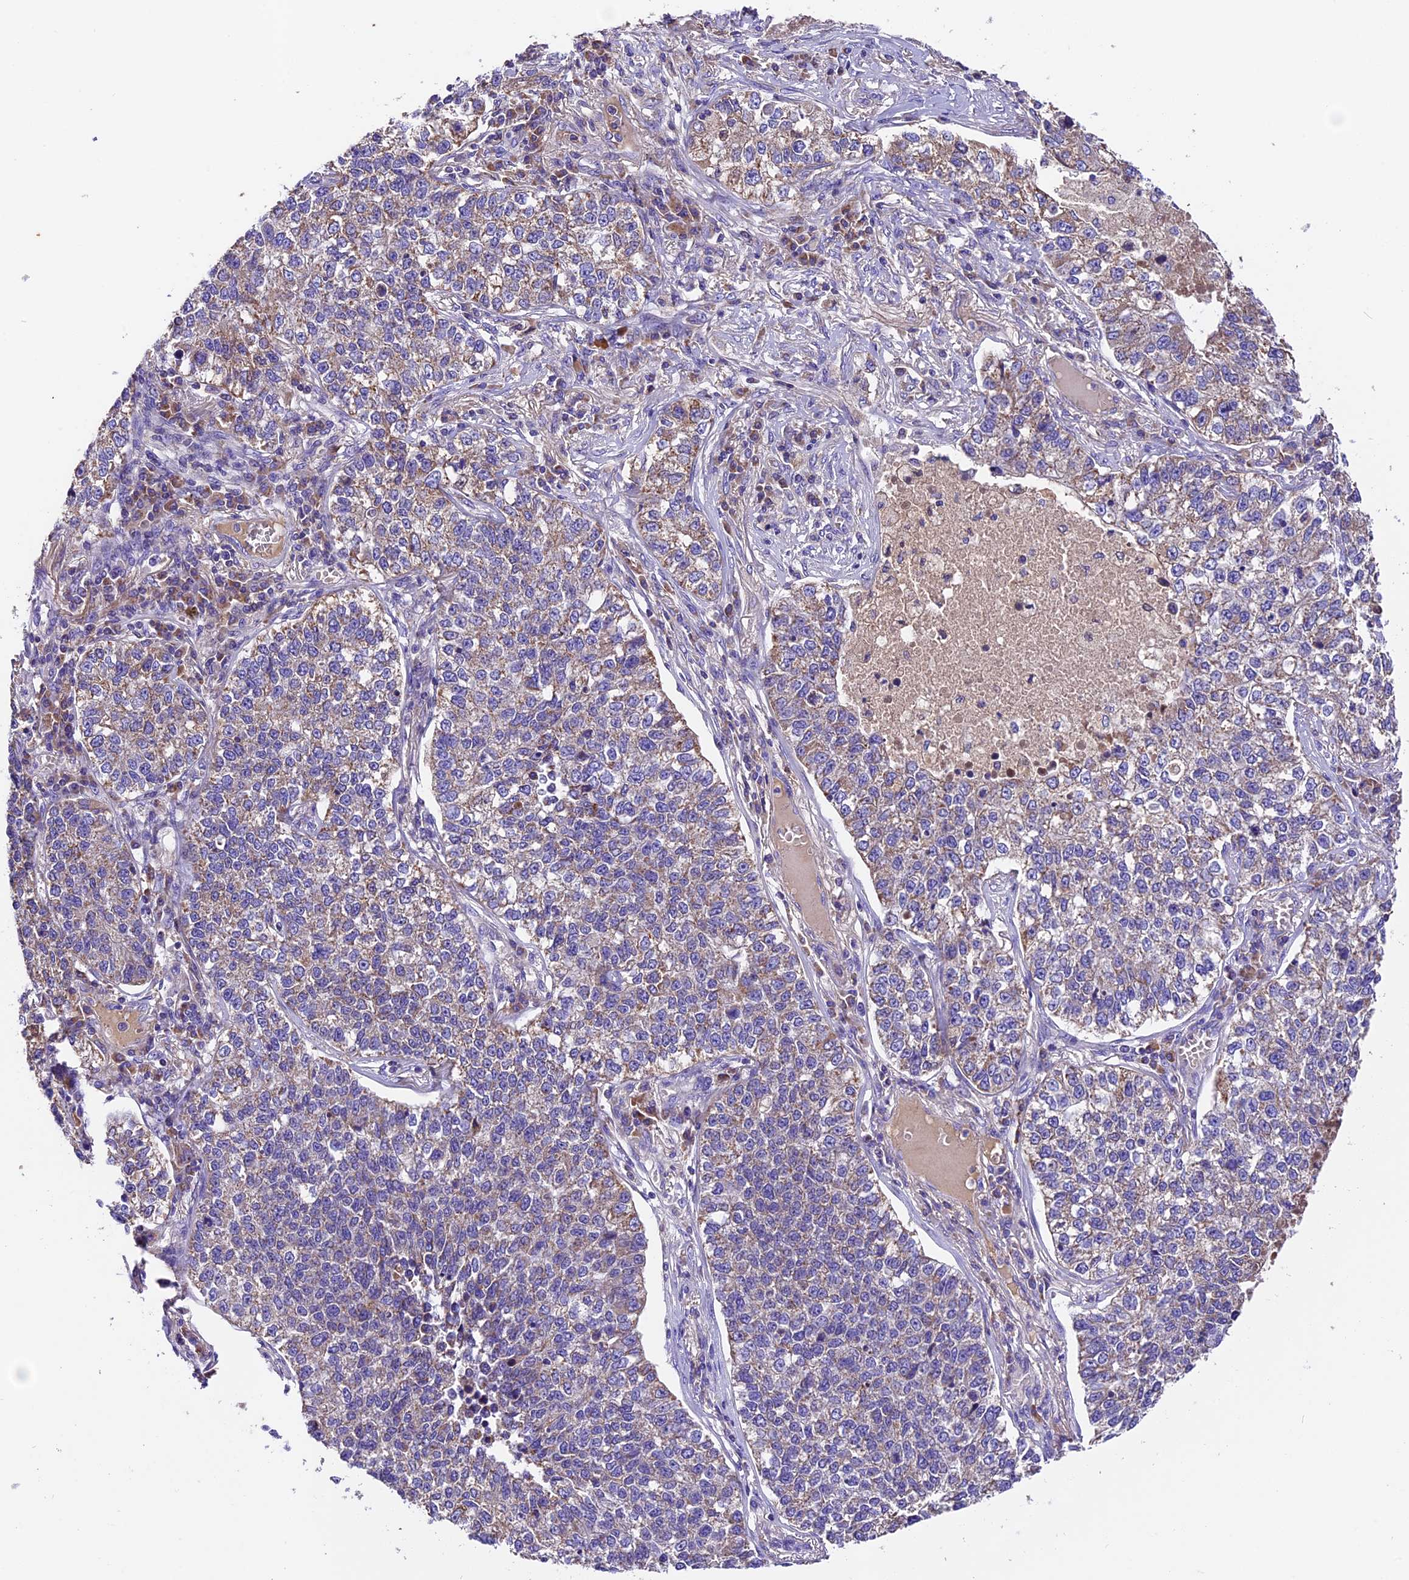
{"staining": {"intensity": "weak", "quantity": "<25%", "location": "cytoplasmic/membranous"}, "tissue": "lung cancer", "cell_type": "Tumor cells", "image_type": "cancer", "snomed": [{"axis": "morphology", "description": "Adenocarcinoma, NOS"}, {"axis": "topography", "description": "Lung"}], "caption": "The image demonstrates no significant expression in tumor cells of lung cancer. Brightfield microscopy of IHC stained with DAB (brown) and hematoxylin (blue), captured at high magnification.", "gene": "SIX5", "patient": {"sex": "male", "age": 49}}